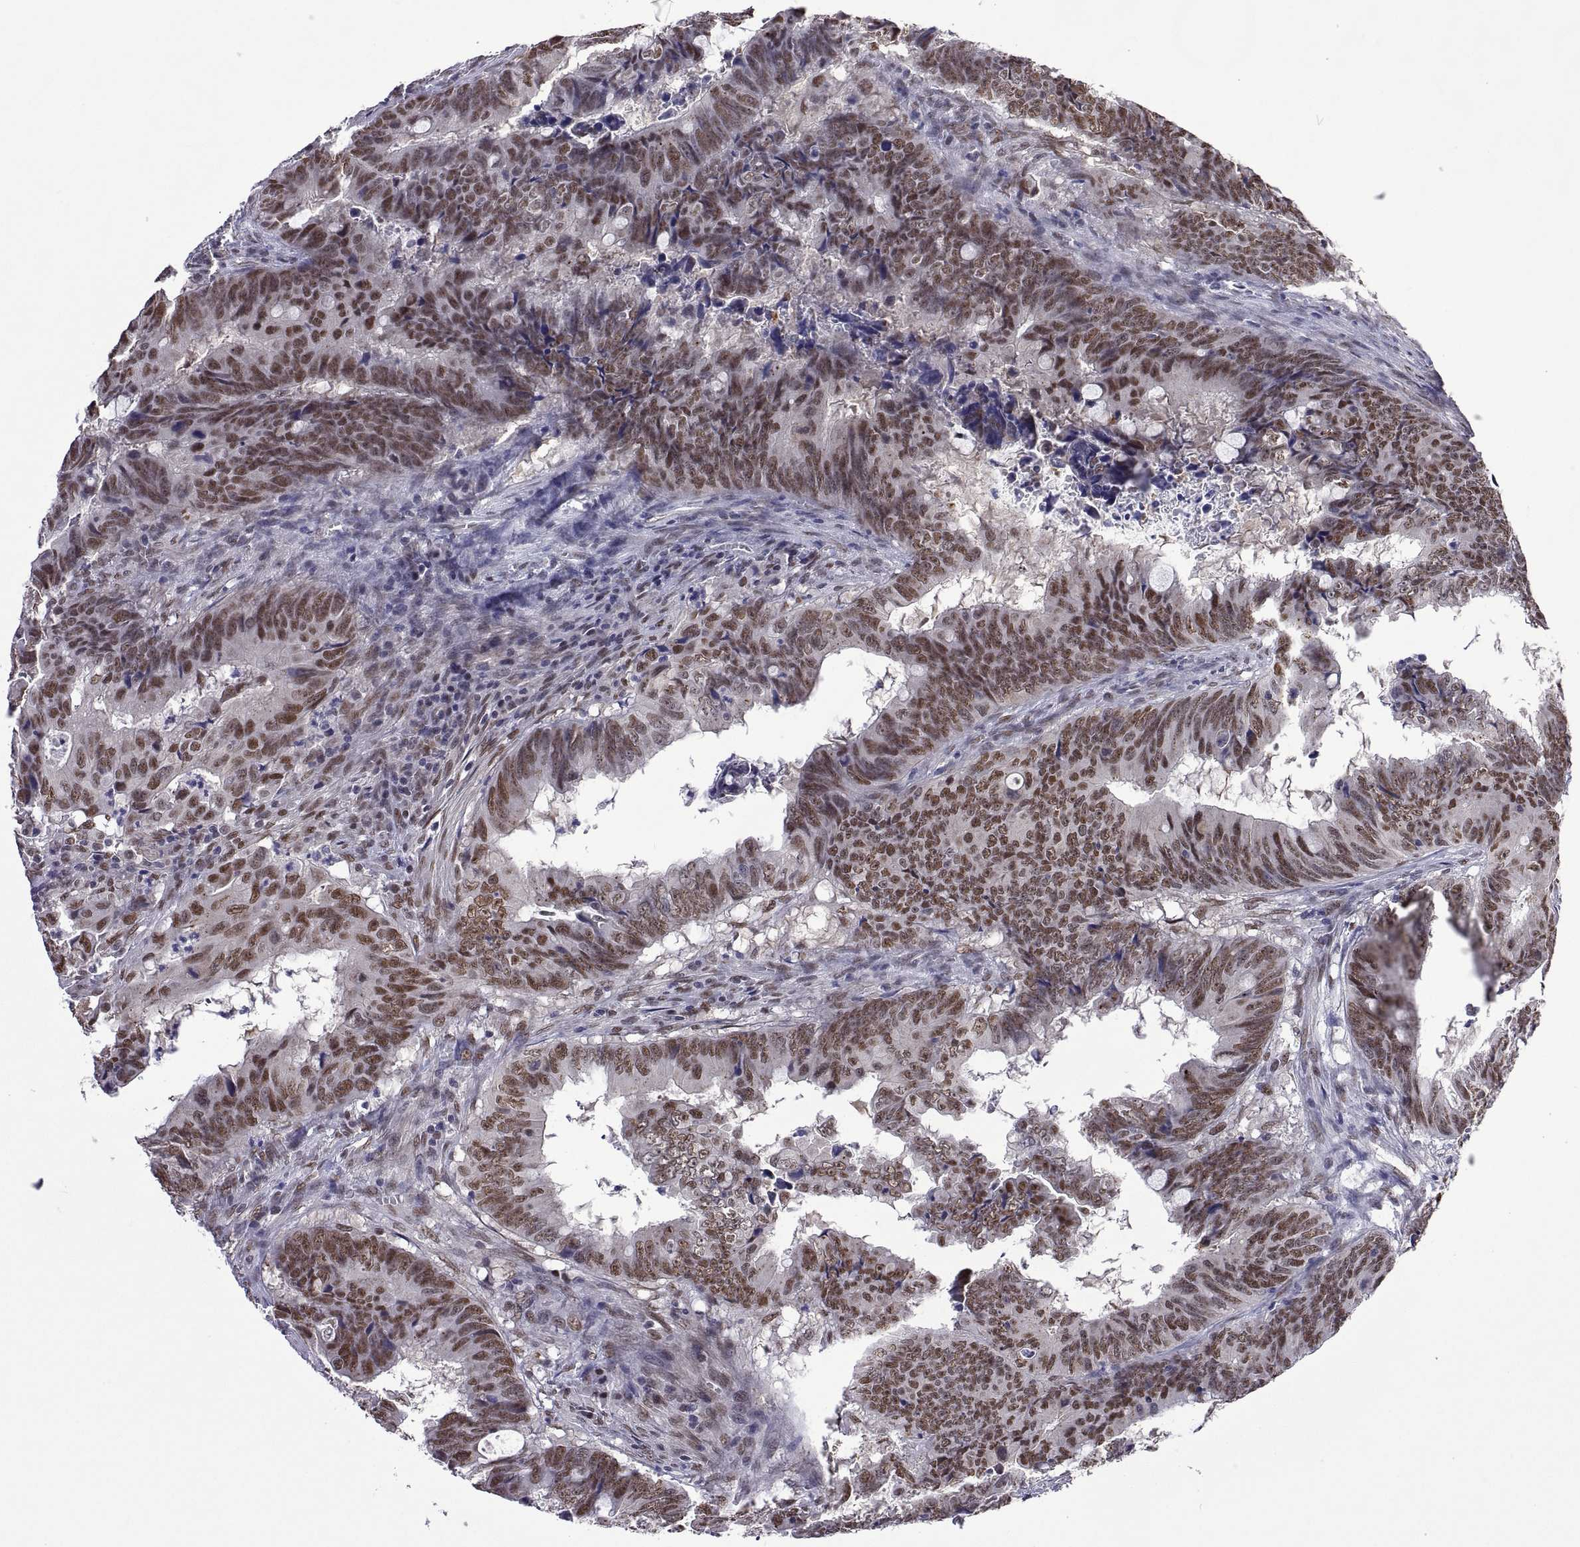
{"staining": {"intensity": "moderate", "quantity": "25%-75%", "location": "nuclear"}, "tissue": "colorectal cancer", "cell_type": "Tumor cells", "image_type": "cancer", "snomed": [{"axis": "morphology", "description": "Adenocarcinoma, NOS"}, {"axis": "topography", "description": "Colon"}], "caption": "Immunohistochemistry image of colorectal adenocarcinoma stained for a protein (brown), which exhibits medium levels of moderate nuclear expression in about 25%-75% of tumor cells.", "gene": "NR4A1", "patient": {"sex": "female", "age": 82}}